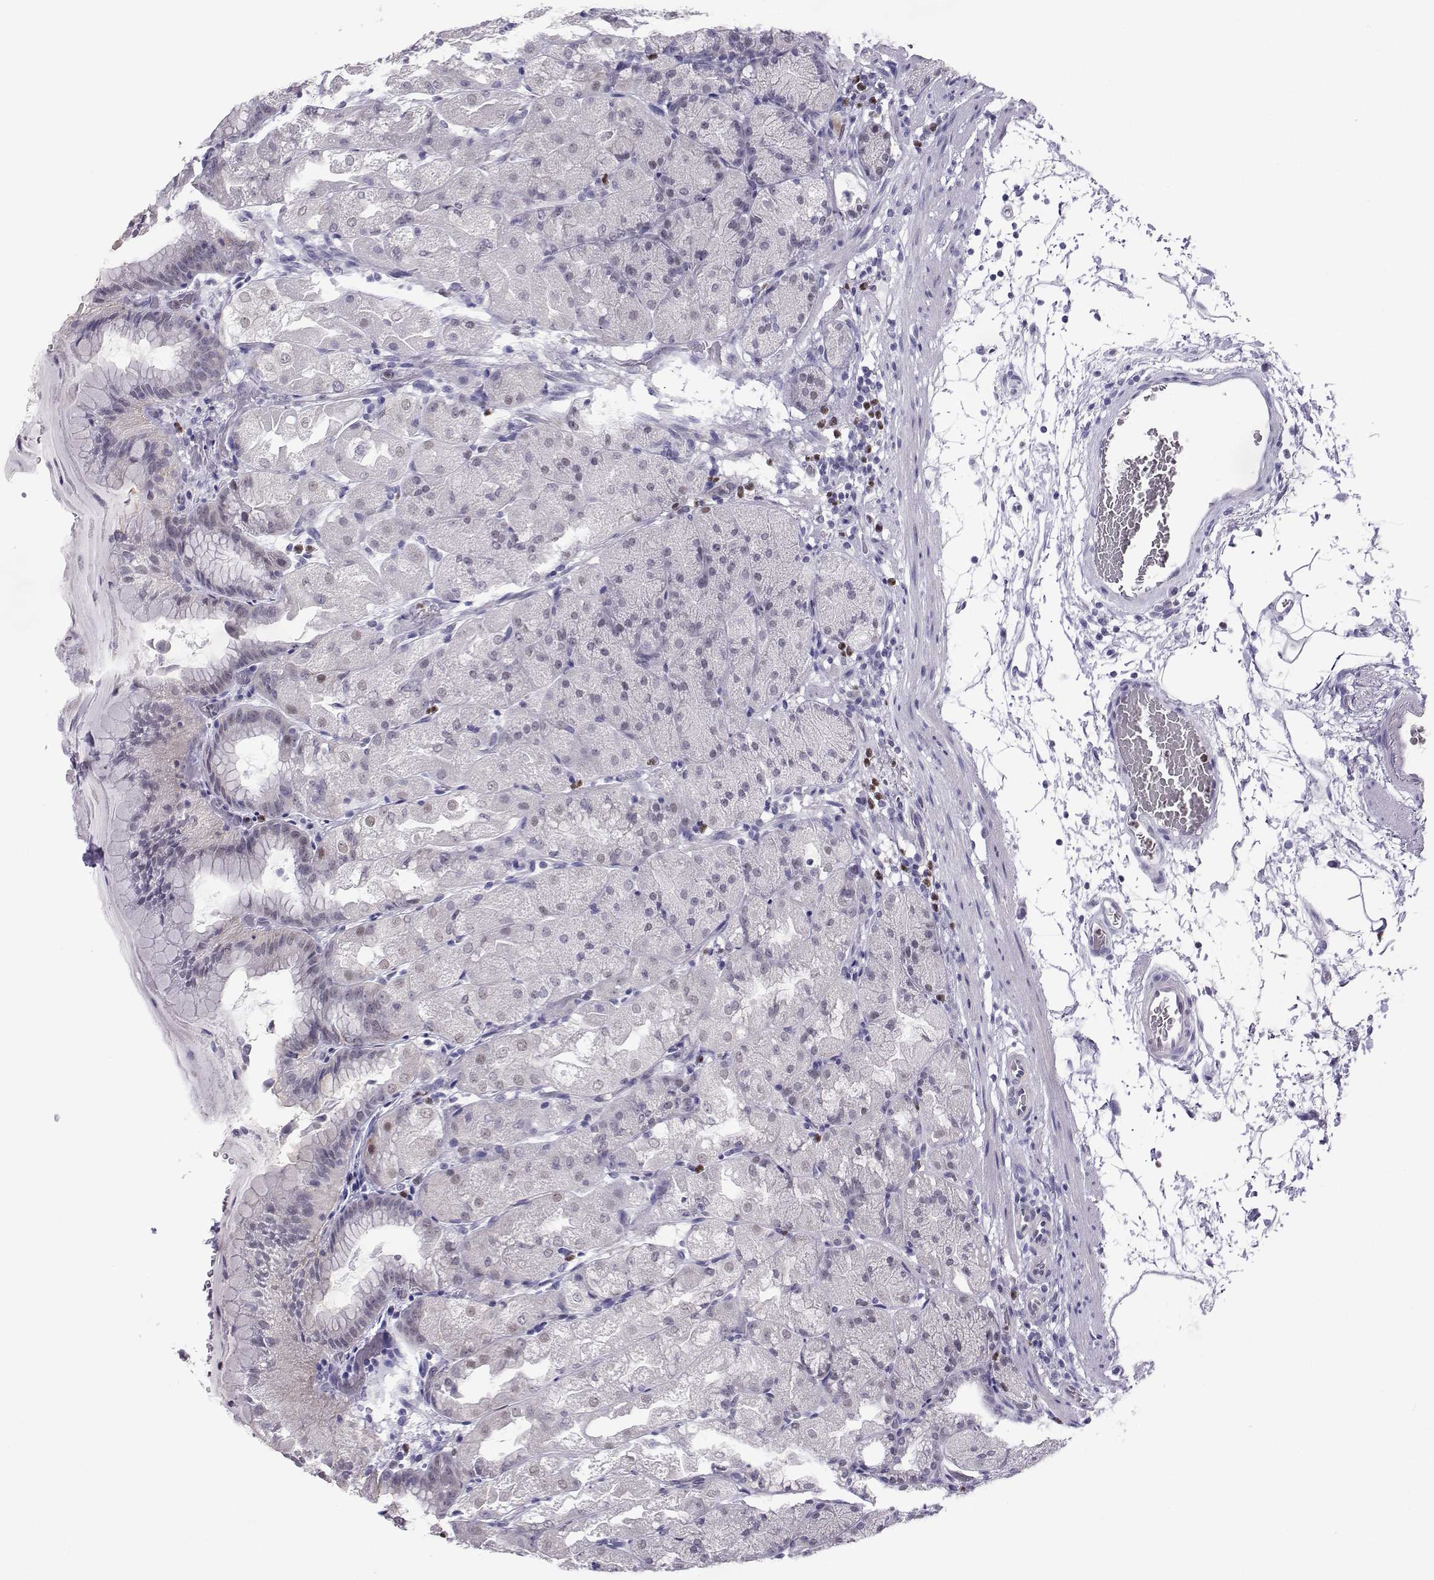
{"staining": {"intensity": "negative", "quantity": "none", "location": "none"}, "tissue": "stomach", "cell_type": "Glandular cells", "image_type": "normal", "snomed": [{"axis": "morphology", "description": "Normal tissue, NOS"}, {"axis": "topography", "description": "Stomach, upper"}, {"axis": "topography", "description": "Stomach"}, {"axis": "topography", "description": "Stomach, lower"}], "caption": "DAB (3,3'-diaminobenzidine) immunohistochemical staining of benign human stomach demonstrates no significant staining in glandular cells.", "gene": "TEDC2", "patient": {"sex": "male", "age": 62}}